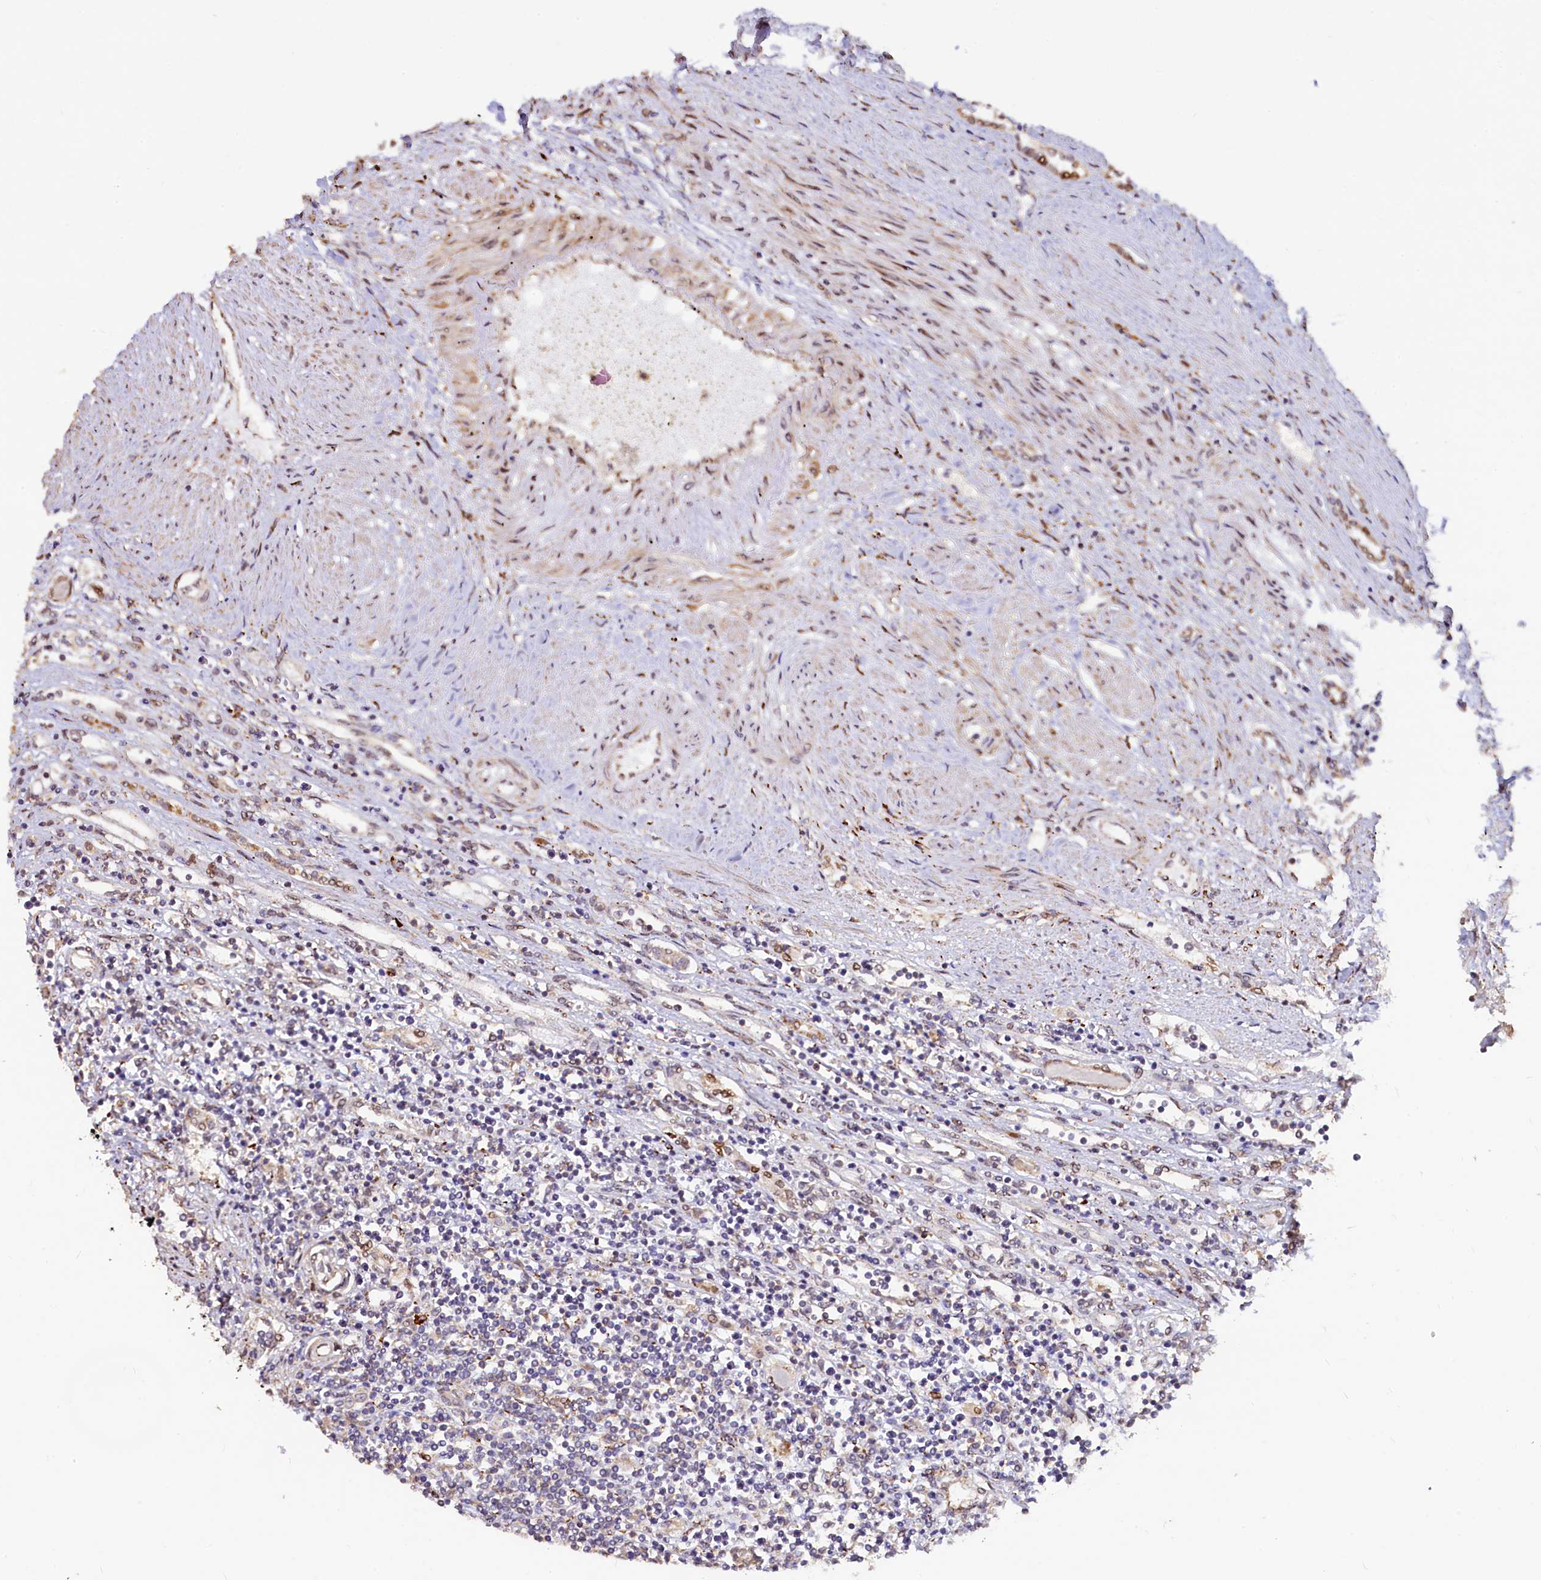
{"staining": {"intensity": "weak", "quantity": ">75%", "location": "cytoplasmic/membranous"}, "tissue": "renal cancer", "cell_type": "Tumor cells", "image_type": "cancer", "snomed": [{"axis": "morphology", "description": "Adenocarcinoma, NOS"}, {"axis": "topography", "description": "Kidney"}], "caption": "High-magnification brightfield microscopy of renal cancer (adenocarcinoma) stained with DAB (3,3'-diaminobenzidine) (brown) and counterstained with hematoxylin (blue). tumor cells exhibit weak cytoplasmic/membranous staining is present in about>75% of cells.", "gene": "C5orf15", "patient": {"sex": "male", "age": 59}}